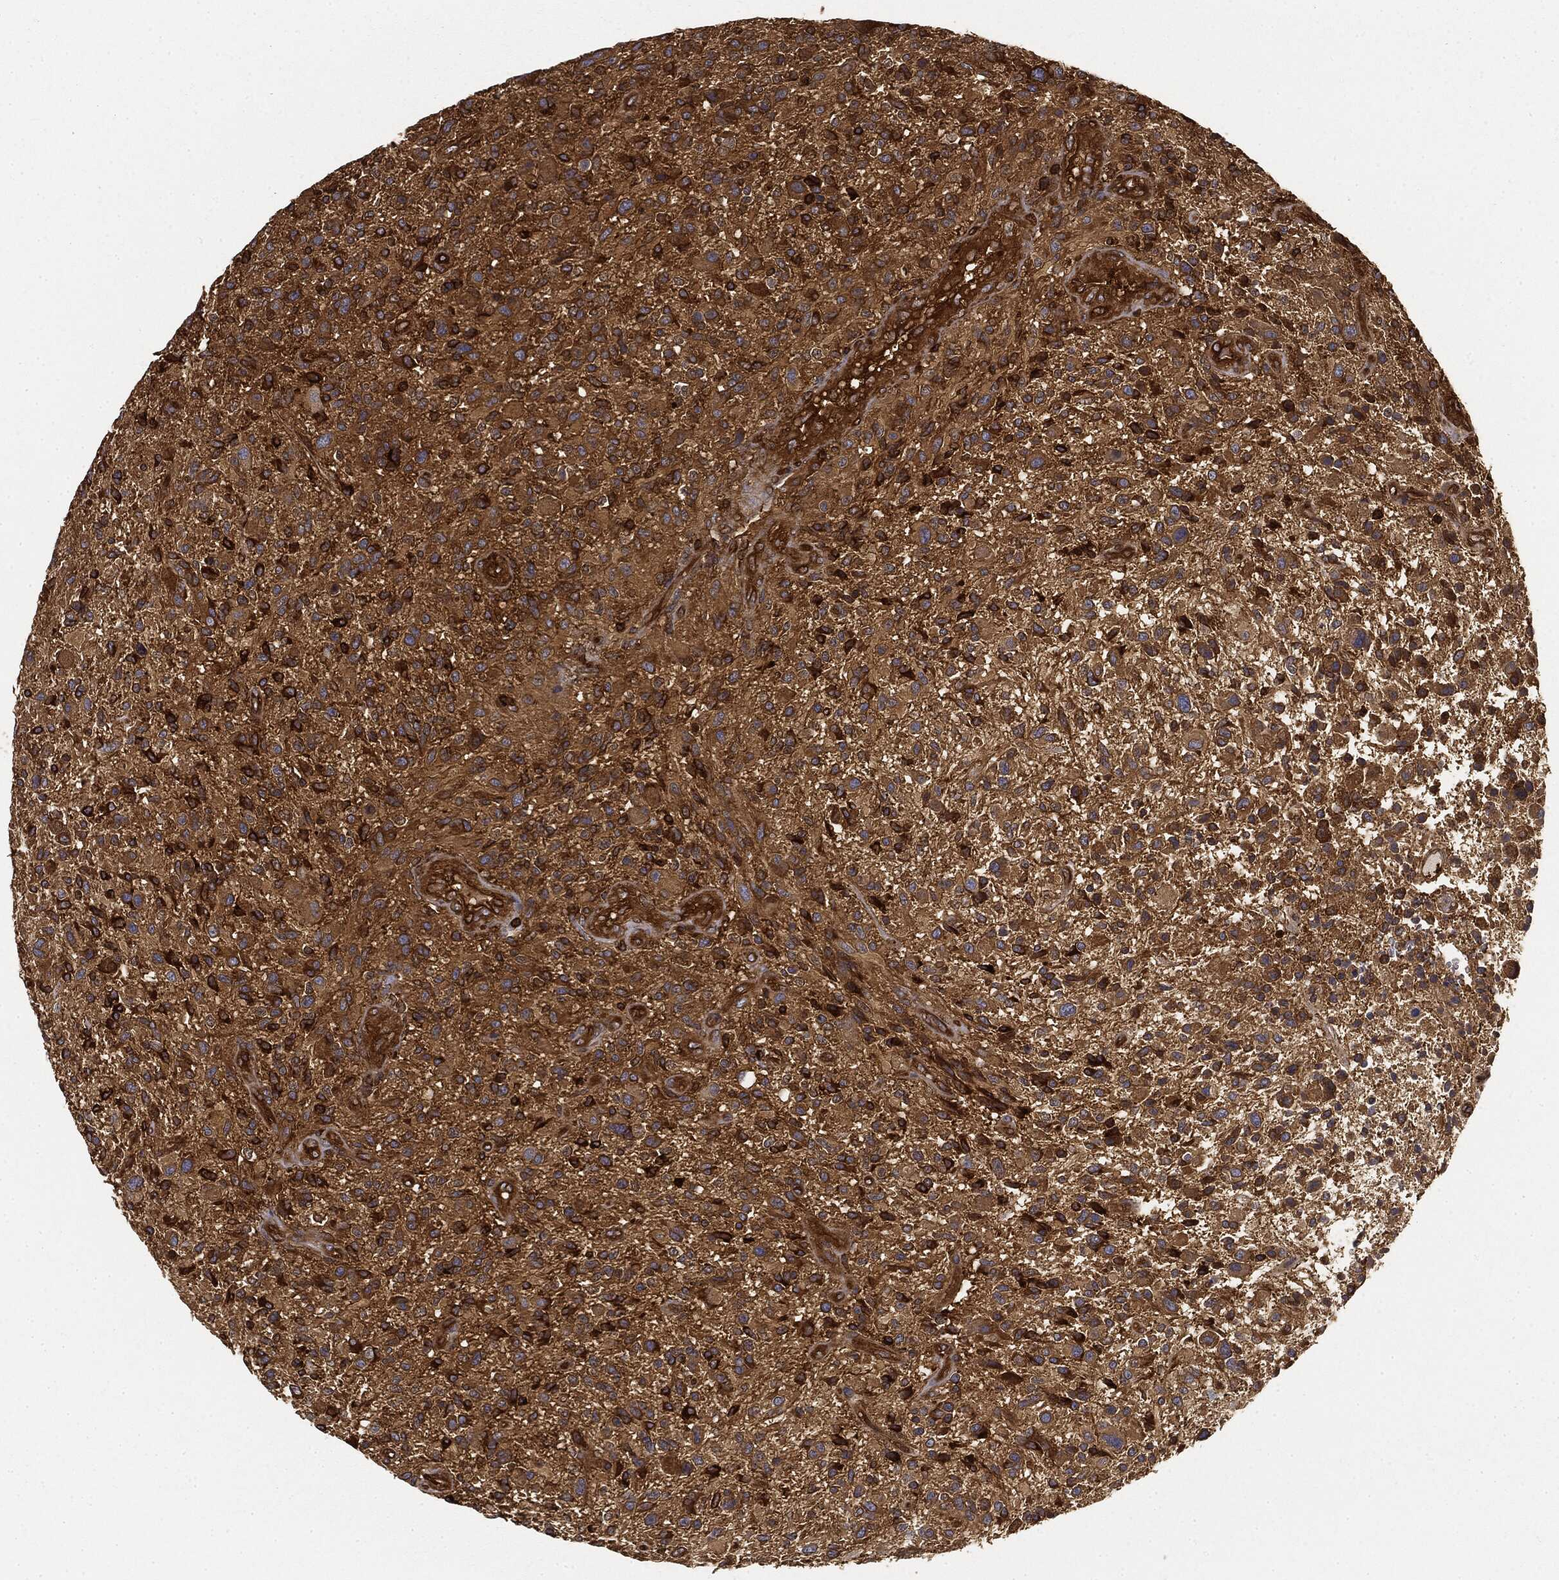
{"staining": {"intensity": "strong", "quantity": "<25%", "location": "cytoplasmic/membranous"}, "tissue": "glioma", "cell_type": "Tumor cells", "image_type": "cancer", "snomed": [{"axis": "morphology", "description": "Glioma, malignant, High grade"}, {"axis": "topography", "description": "Brain"}], "caption": "High-grade glioma (malignant) was stained to show a protein in brown. There is medium levels of strong cytoplasmic/membranous staining in about <25% of tumor cells. (DAB (3,3'-diaminobenzidine) IHC with brightfield microscopy, high magnification).", "gene": "WDR1", "patient": {"sex": "male", "age": 47}}